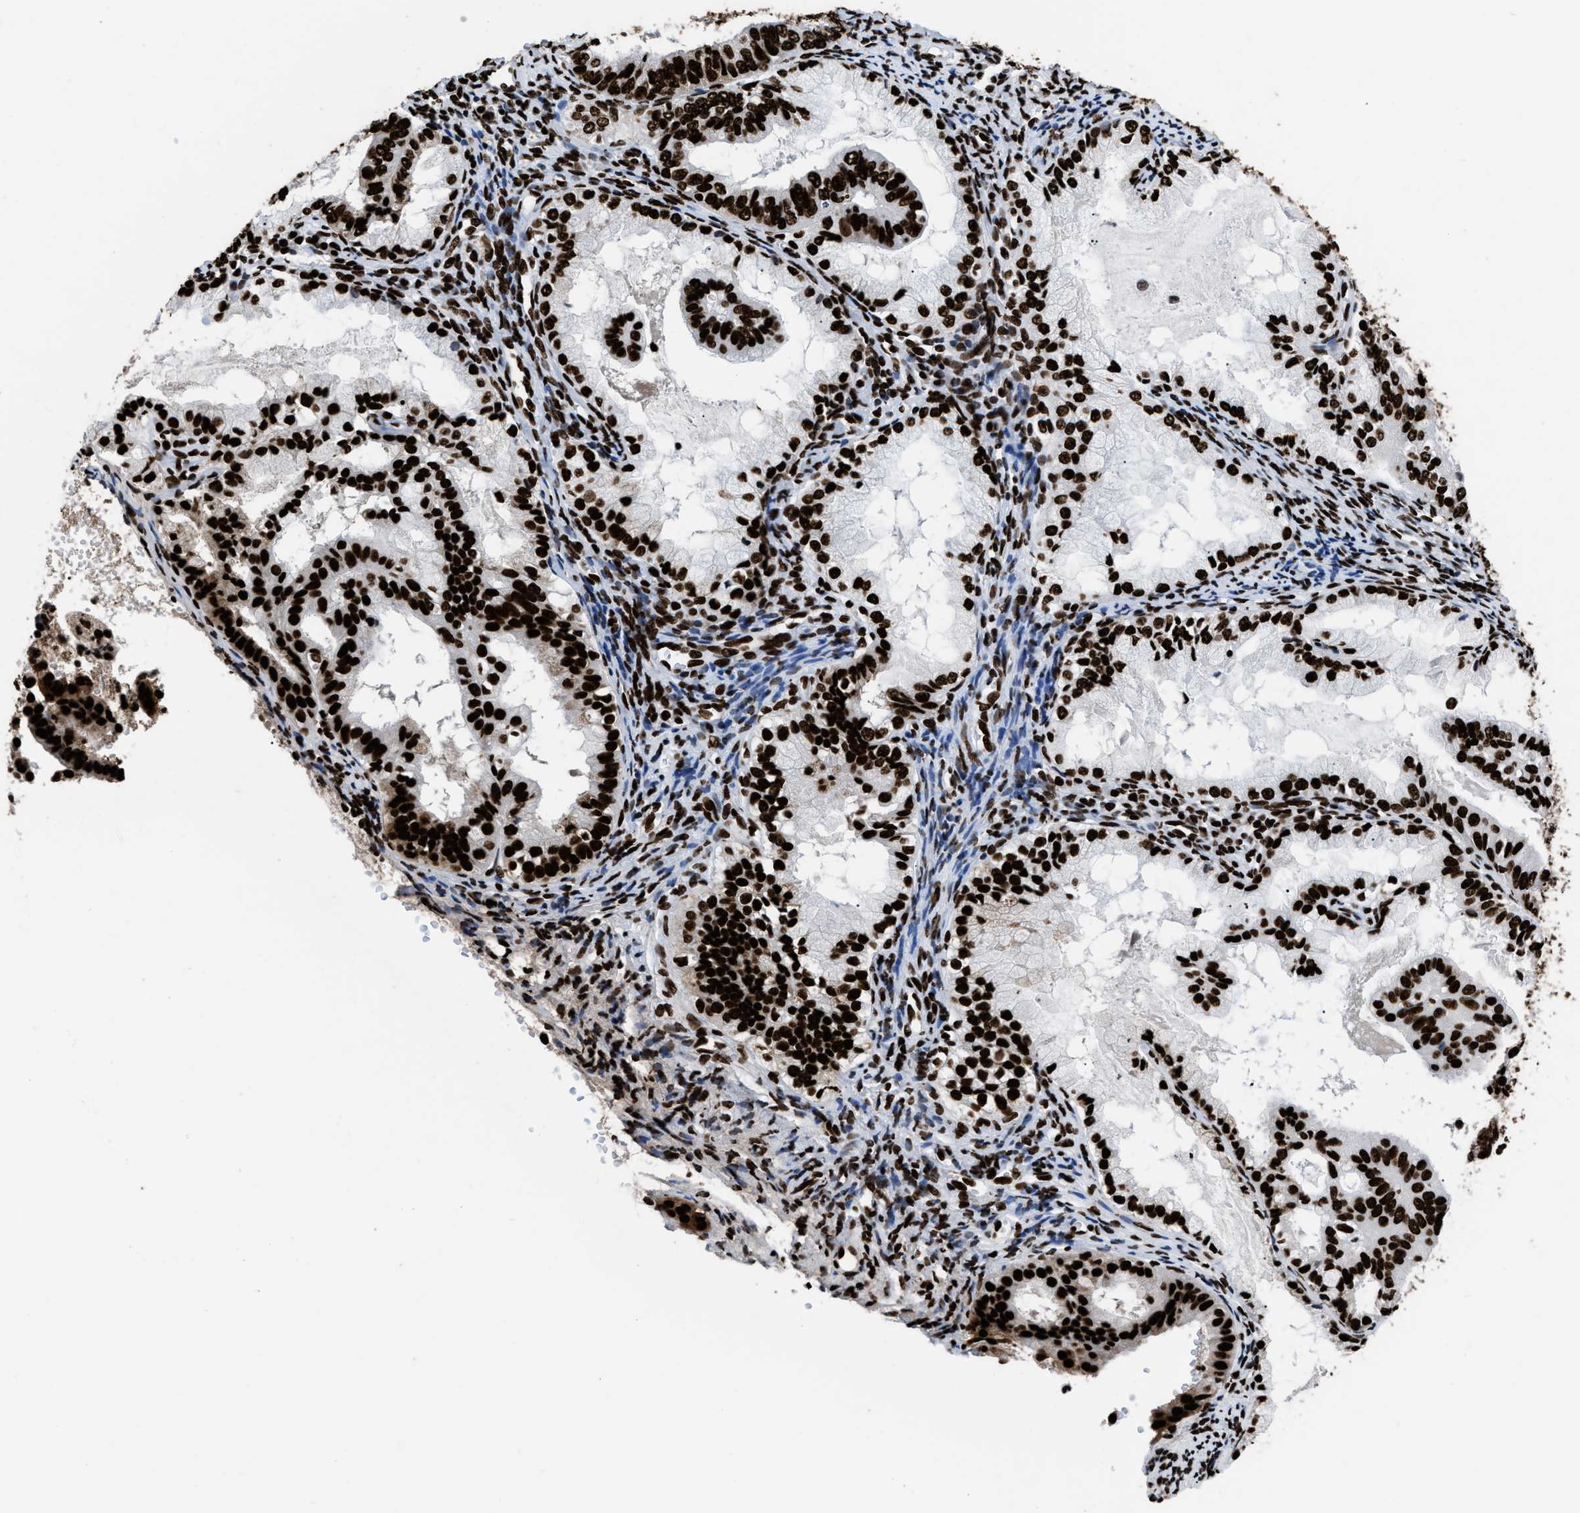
{"staining": {"intensity": "strong", "quantity": ">75%", "location": "nuclear"}, "tissue": "endometrial cancer", "cell_type": "Tumor cells", "image_type": "cancer", "snomed": [{"axis": "morphology", "description": "Adenocarcinoma, NOS"}, {"axis": "topography", "description": "Endometrium"}], "caption": "Strong nuclear protein staining is appreciated in approximately >75% of tumor cells in adenocarcinoma (endometrial).", "gene": "HNRNPM", "patient": {"sex": "female", "age": 63}}